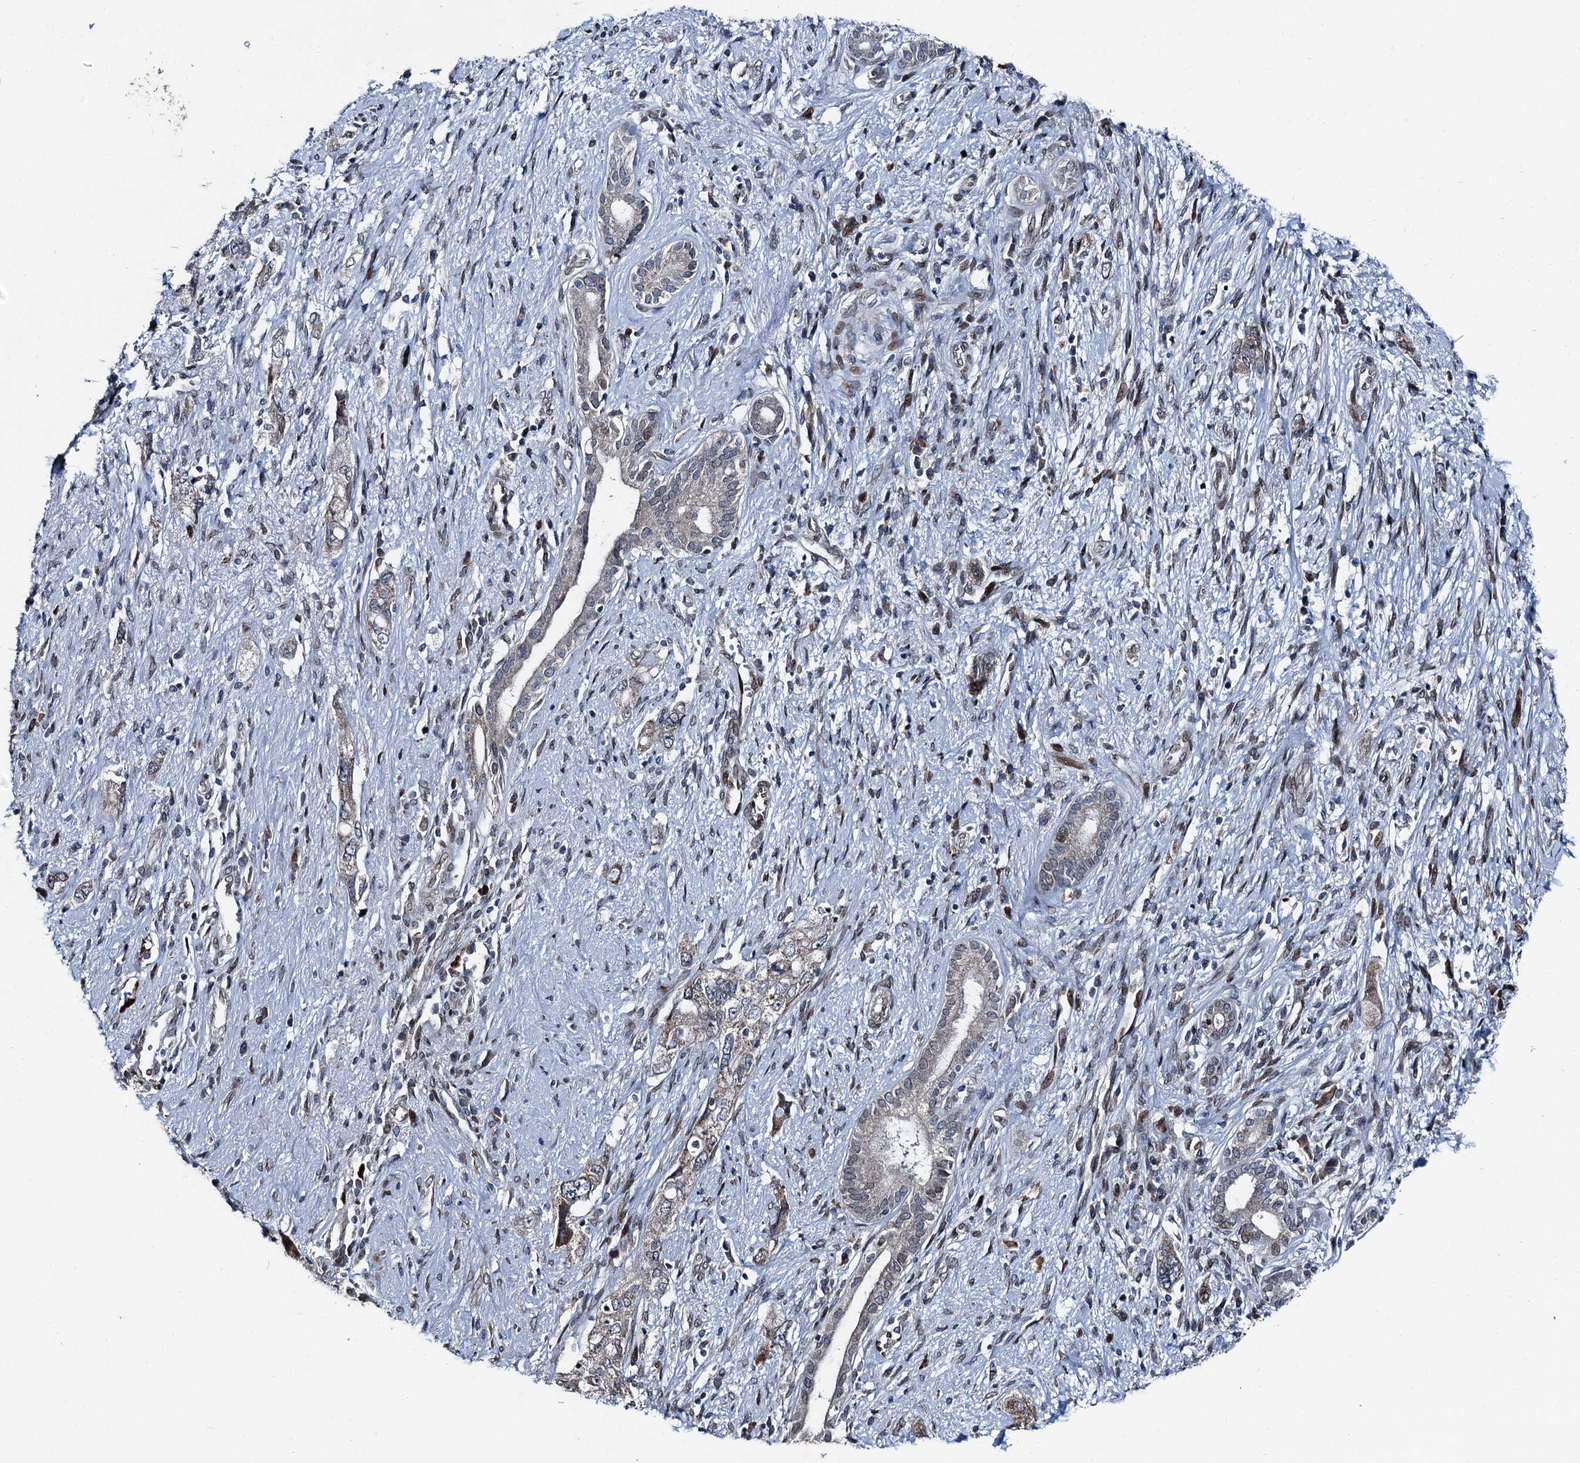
{"staining": {"intensity": "moderate", "quantity": "<25%", "location": "cytoplasmic/membranous"}, "tissue": "pancreatic cancer", "cell_type": "Tumor cells", "image_type": "cancer", "snomed": [{"axis": "morphology", "description": "Adenocarcinoma, NOS"}, {"axis": "topography", "description": "Pancreas"}], "caption": "DAB (3,3'-diaminobenzidine) immunohistochemical staining of human pancreatic cancer (adenocarcinoma) demonstrates moderate cytoplasmic/membranous protein expression in about <25% of tumor cells.", "gene": "MRPL14", "patient": {"sex": "female", "age": 73}}